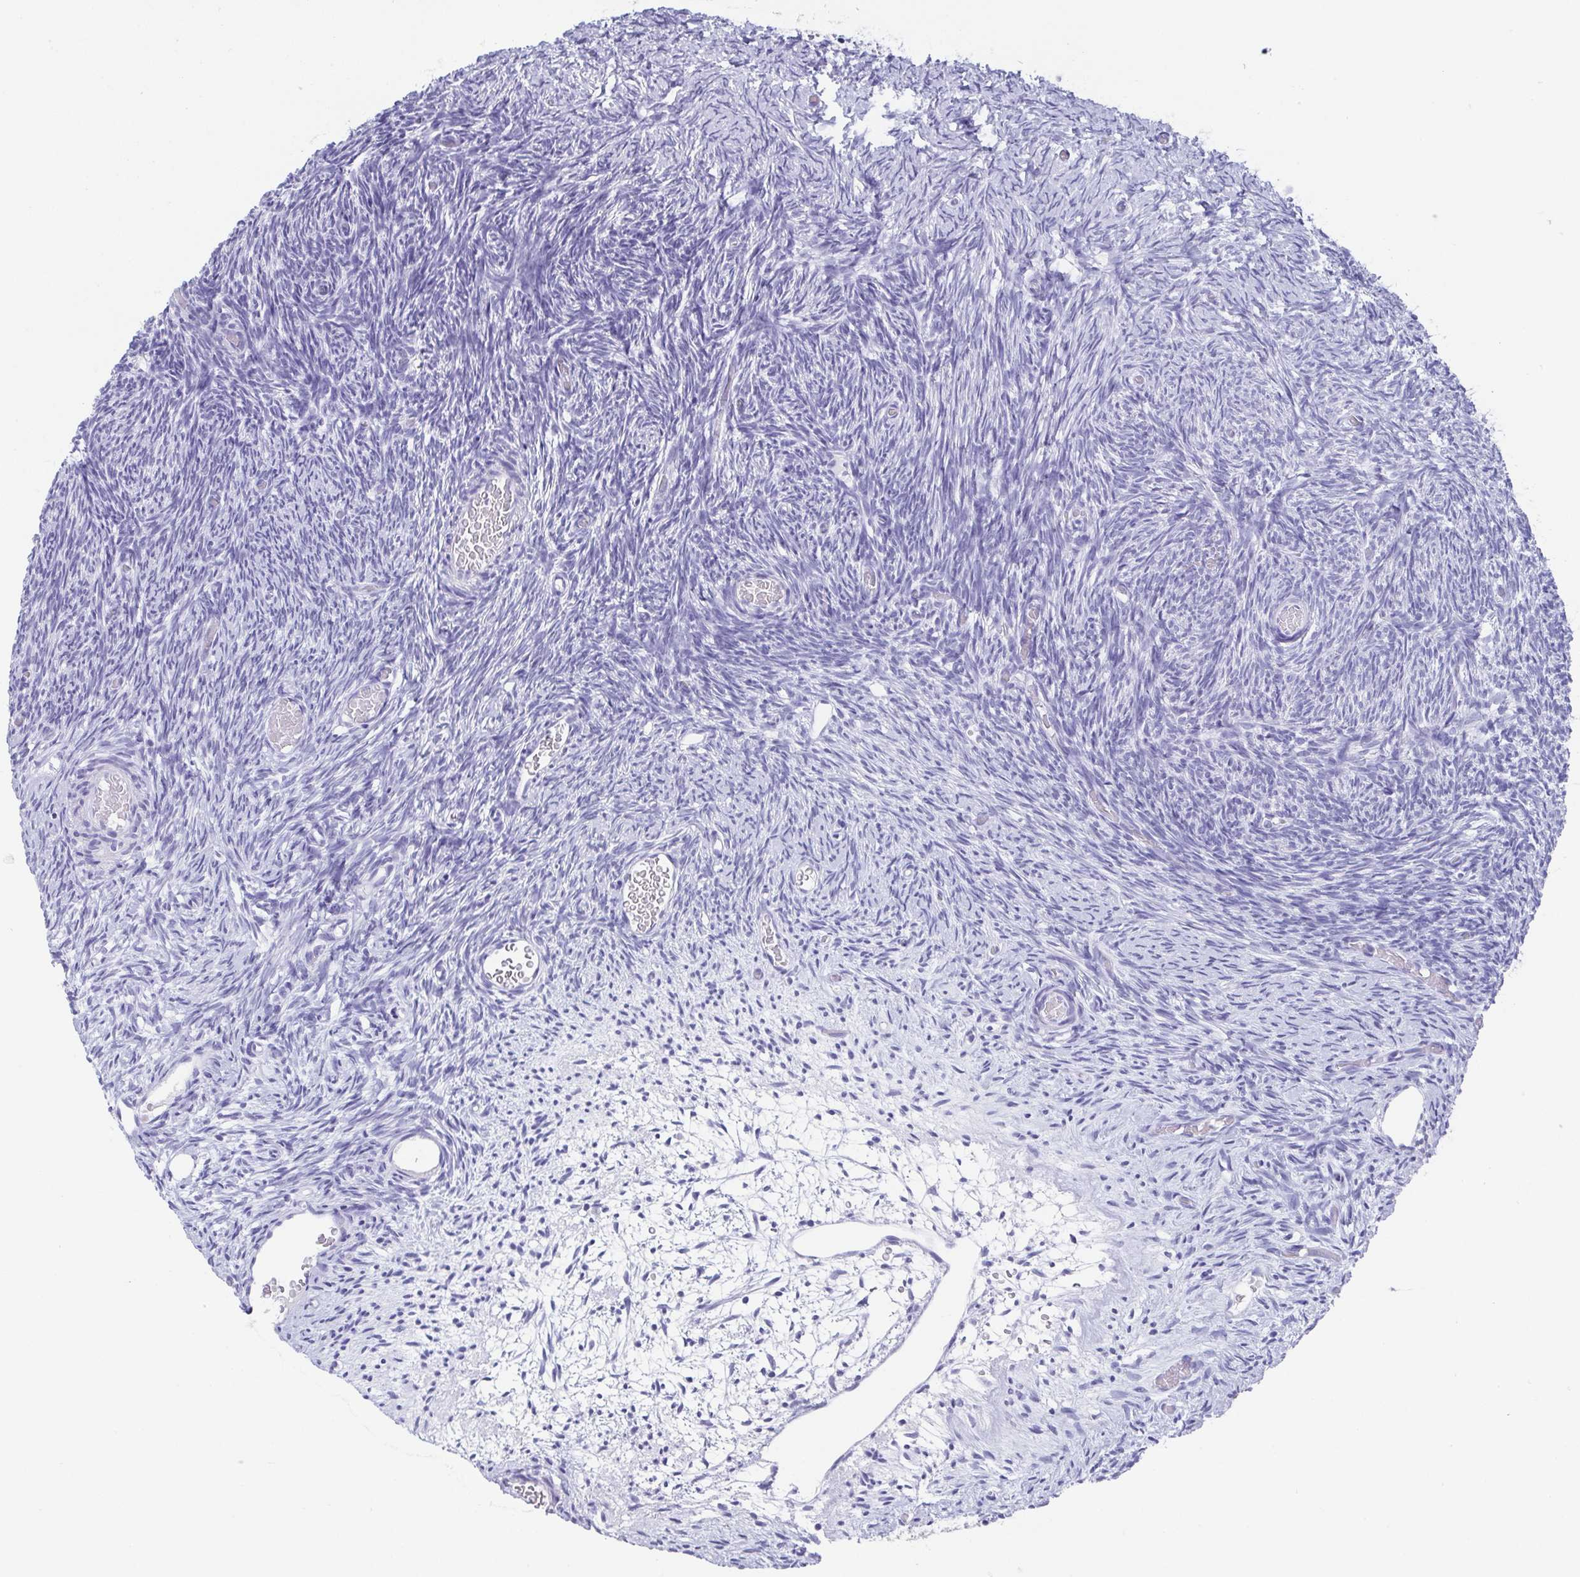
{"staining": {"intensity": "negative", "quantity": "none", "location": "none"}, "tissue": "ovary", "cell_type": "Follicle cells", "image_type": "normal", "snomed": [{"axis": "morphology", "description": "Normal tissue, NOS"}, {"axis": "topography", "description": "Ovary"}], "caption": "Immunohistochemistry (IHC) image of benign ovary stained for a protein (brown), which displays no positivity in follicle cells. (IHC, brightfield microscopy, high magnification).", "gene": "SCGN", "patient": {"sex": "female", "age": 39}}